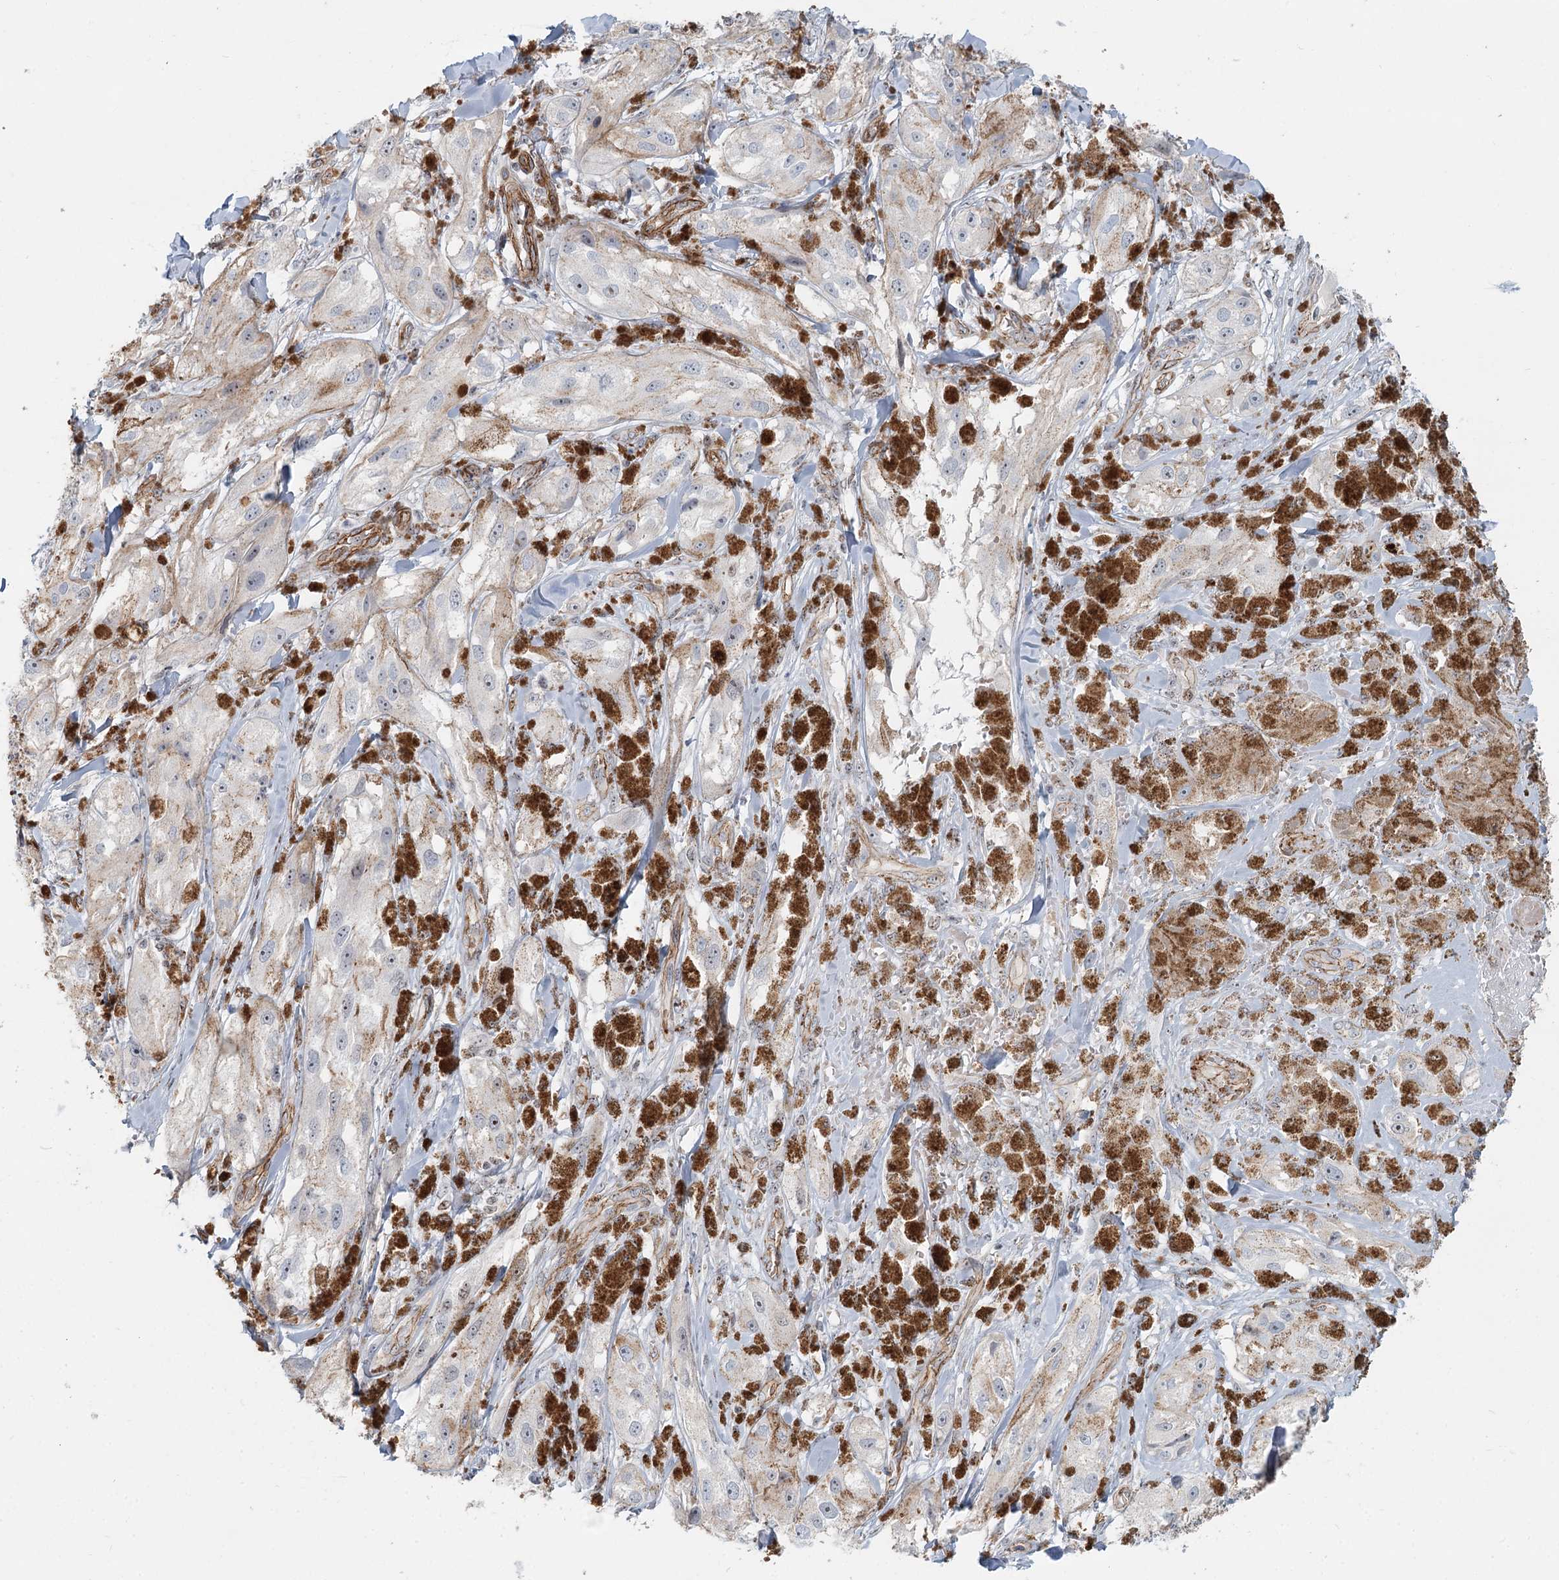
{"staining": {"intensity": "moderate", "quantity": "<25%", "location": "cytoplasmic/membranous"}, "tissue": "melanoma", "cell_type": "Tumor cells", "image_type": "cancer", "snomed": [{"axis": "morphology", "description": "Malignant melanoma, NOS"}, {"axis": "topography", "description": "Skin"}], "caption": "DAB (3,3'-diaminobenzidine) immunohistochemical staining of malignant melanoma demonstrates moderate cytoplasmic/membranous protein positivity in approximately <25% of tumor cells.", "gene": "ZFYVE28", "patient": {"sex": "male", "age": 88}}